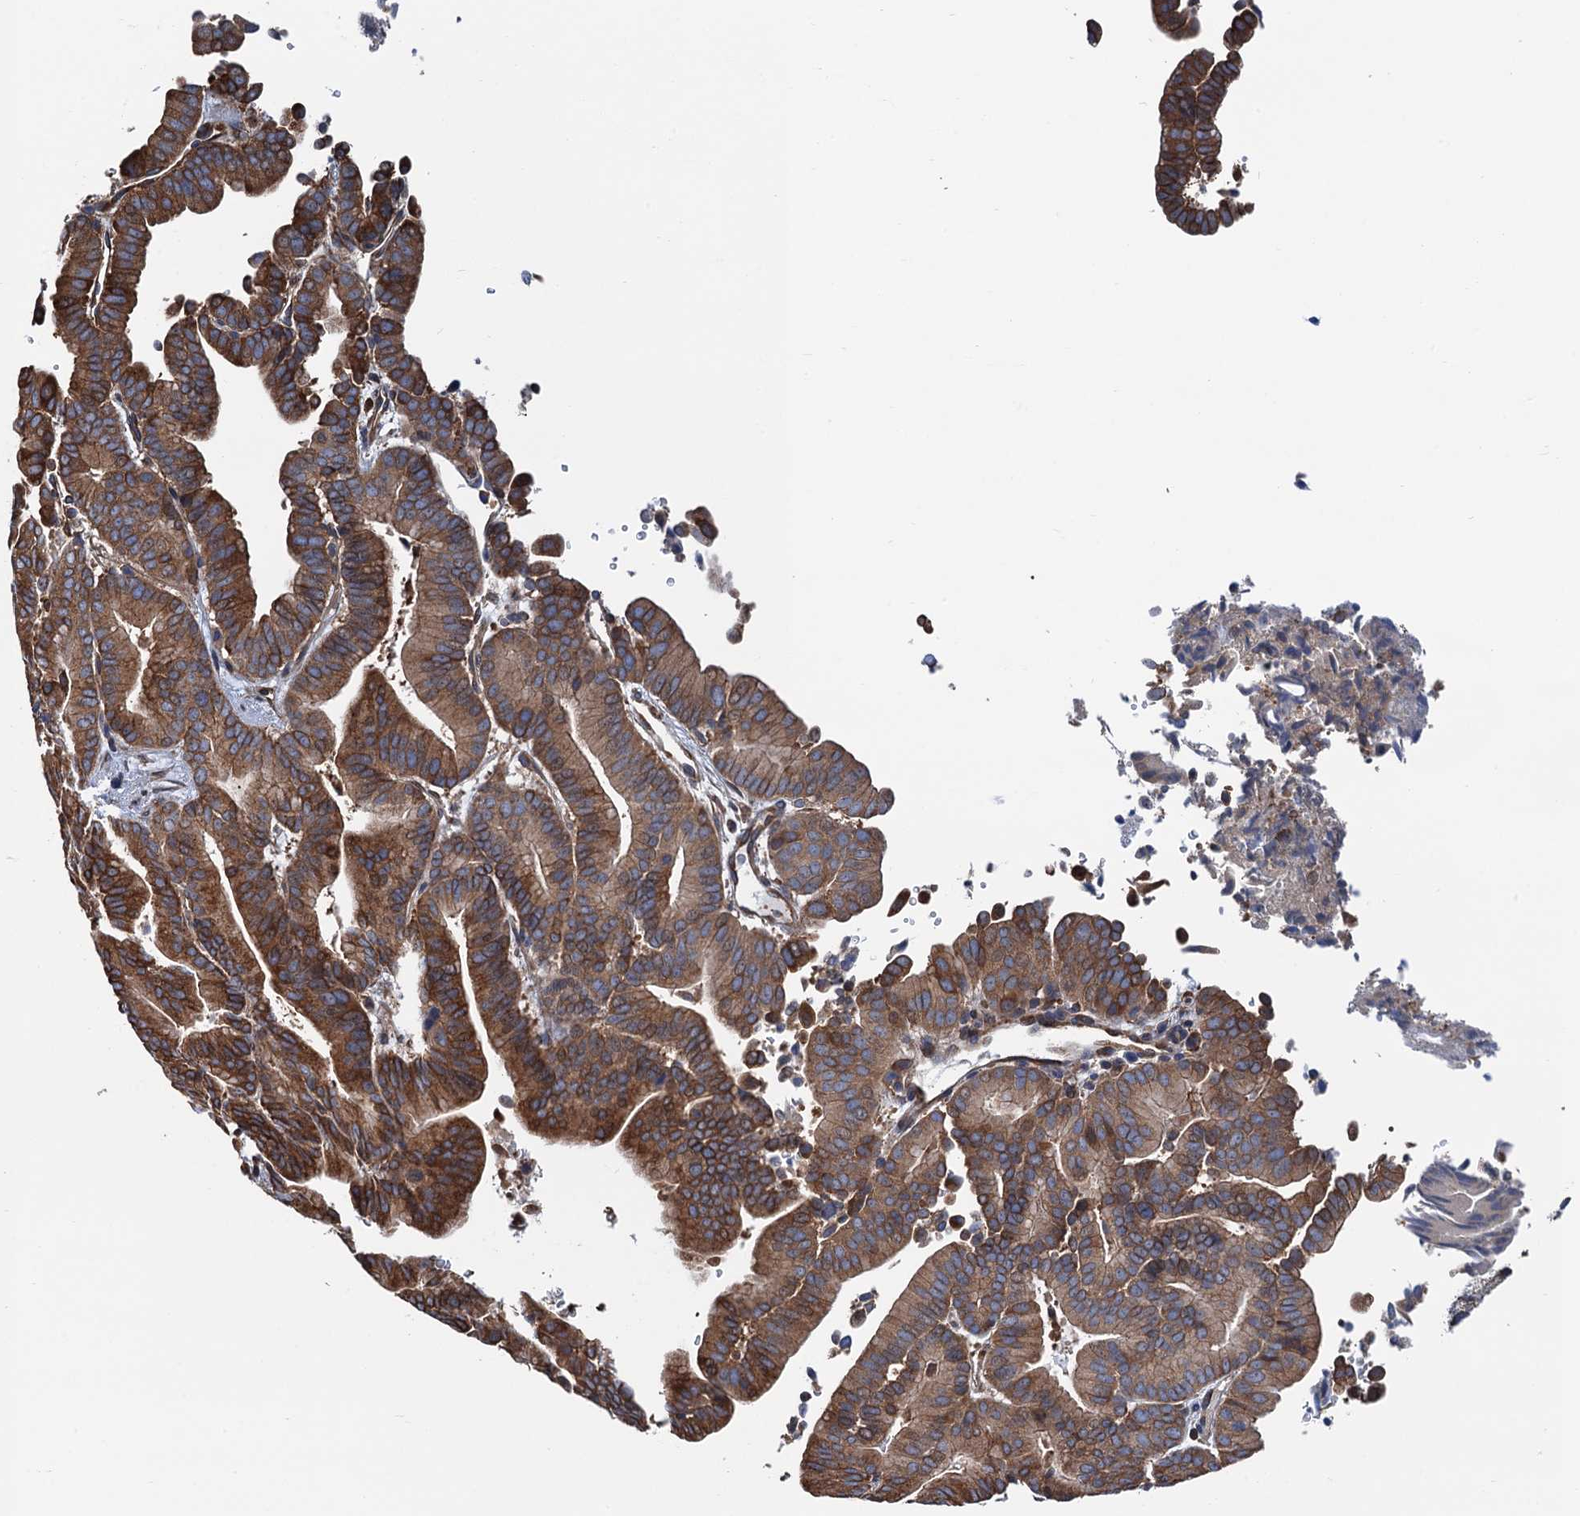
{"staining": {"intensity": "moderate", "quantity": ">75%", "location": "cytoplasmic/membranous"}, "tissue": "liver cancer", "cell_type": "Tumor cells", "image_type": "cancer", "snomed": [{"axis": "morphology", "description": "Cholangiocarcinoma"}, {"axis": "topography", "description": "Liver"}], "caption": "Tumor cells demonstrate moderate cytoplasmic/membranous expression in approximately >75% of cells in cholangiocarcinoma (liver).", "gene": "SLC12A7", "patient": {"sex": "female", "age": 75}}